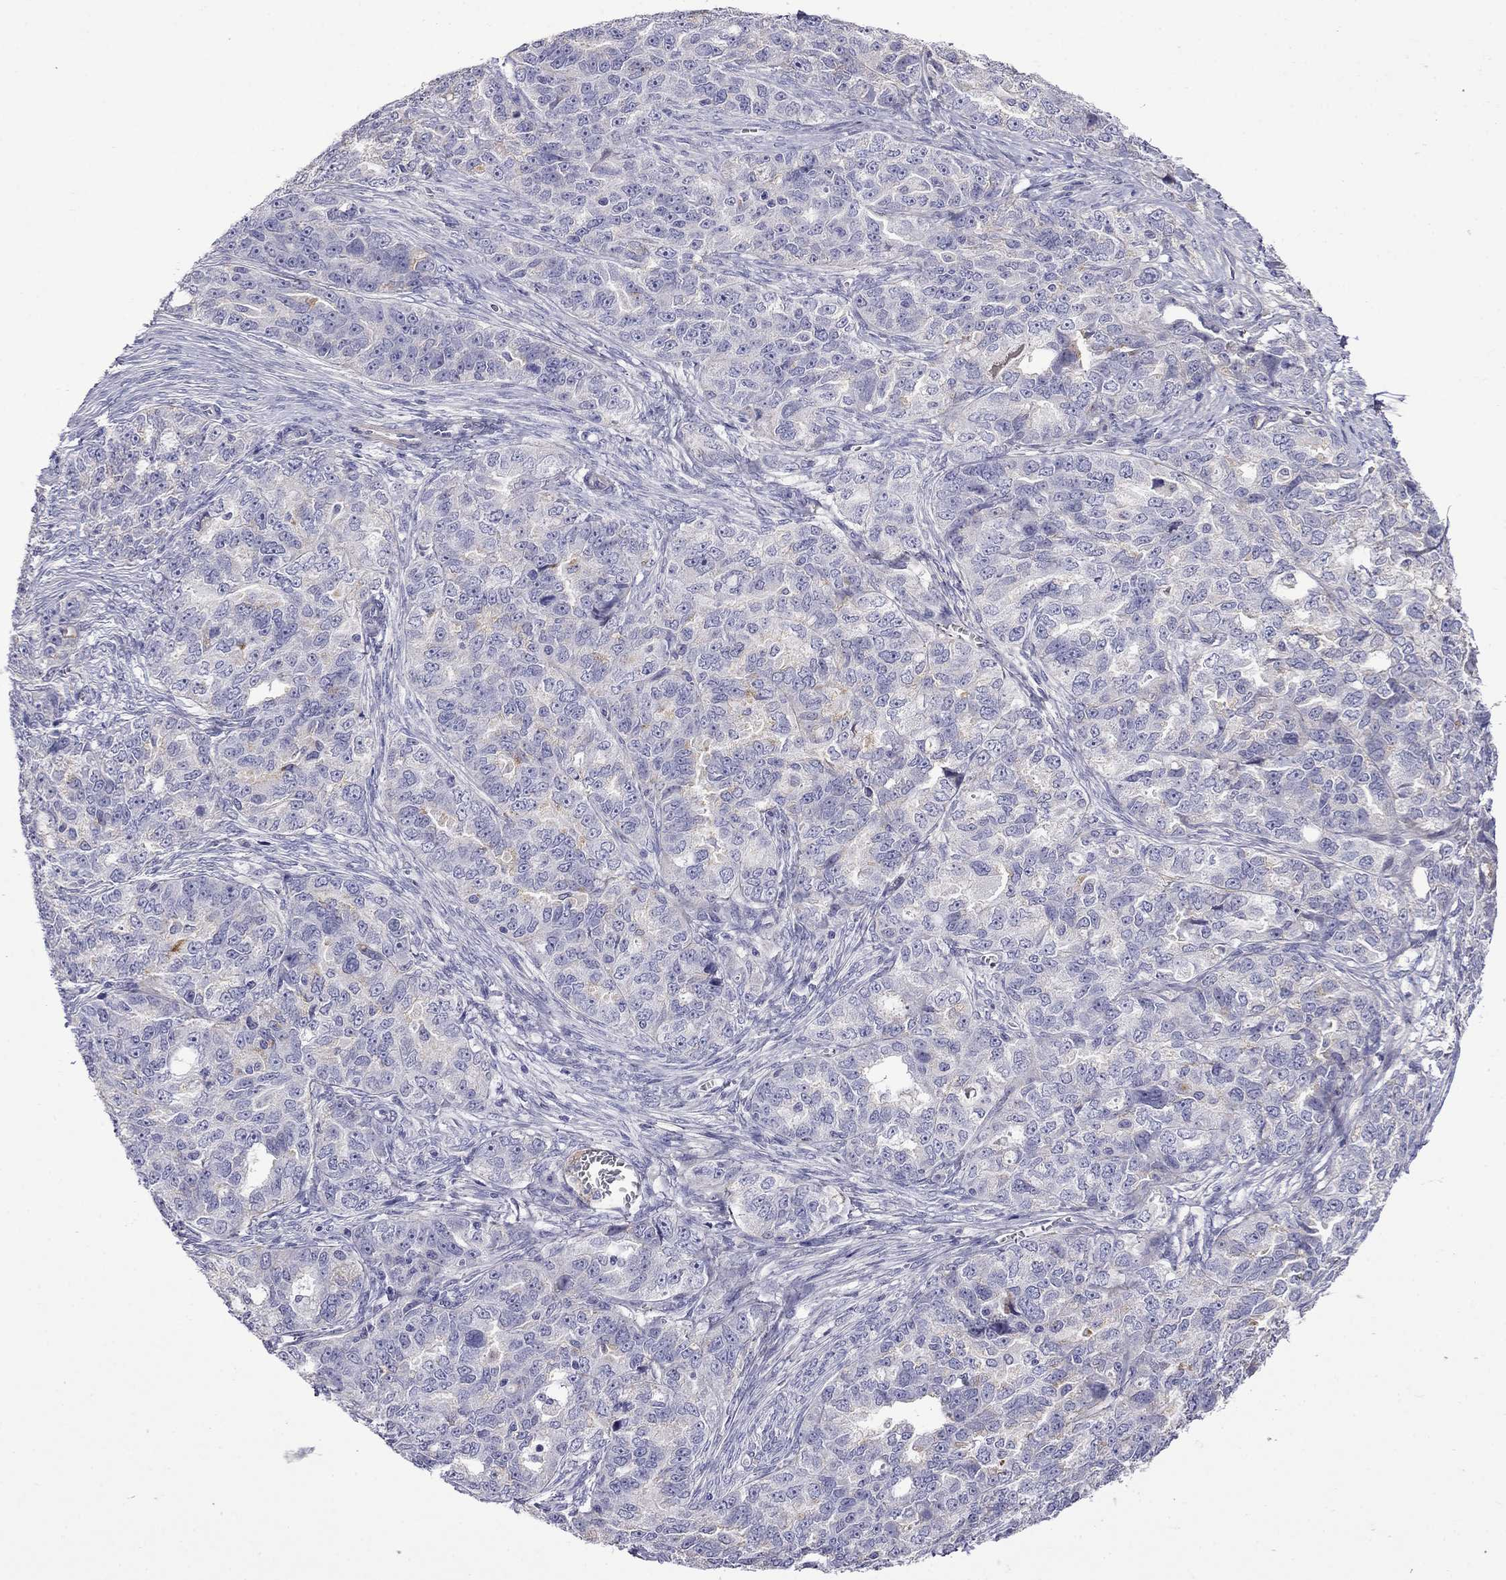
{"staining": {"intensity": "negative", "quantity": "none", "location": "none"}, "tissue": "ovarian cancer", "cell_type": "Tumor cells", "image_type": "cancer", "snomed": [{"axis": "morphology", "description": "Cystadenocarcinoma, serous, NOS"}, {"axis": "topography", "description": "Ovary"}], "caption": "This is an IHC photomicrograph of ovarian cancer (serous cystadenocarcinoma). There is no staining in tumor cells.", "gene": "STAR", "patient": {"sex": "female", "age": 51}}